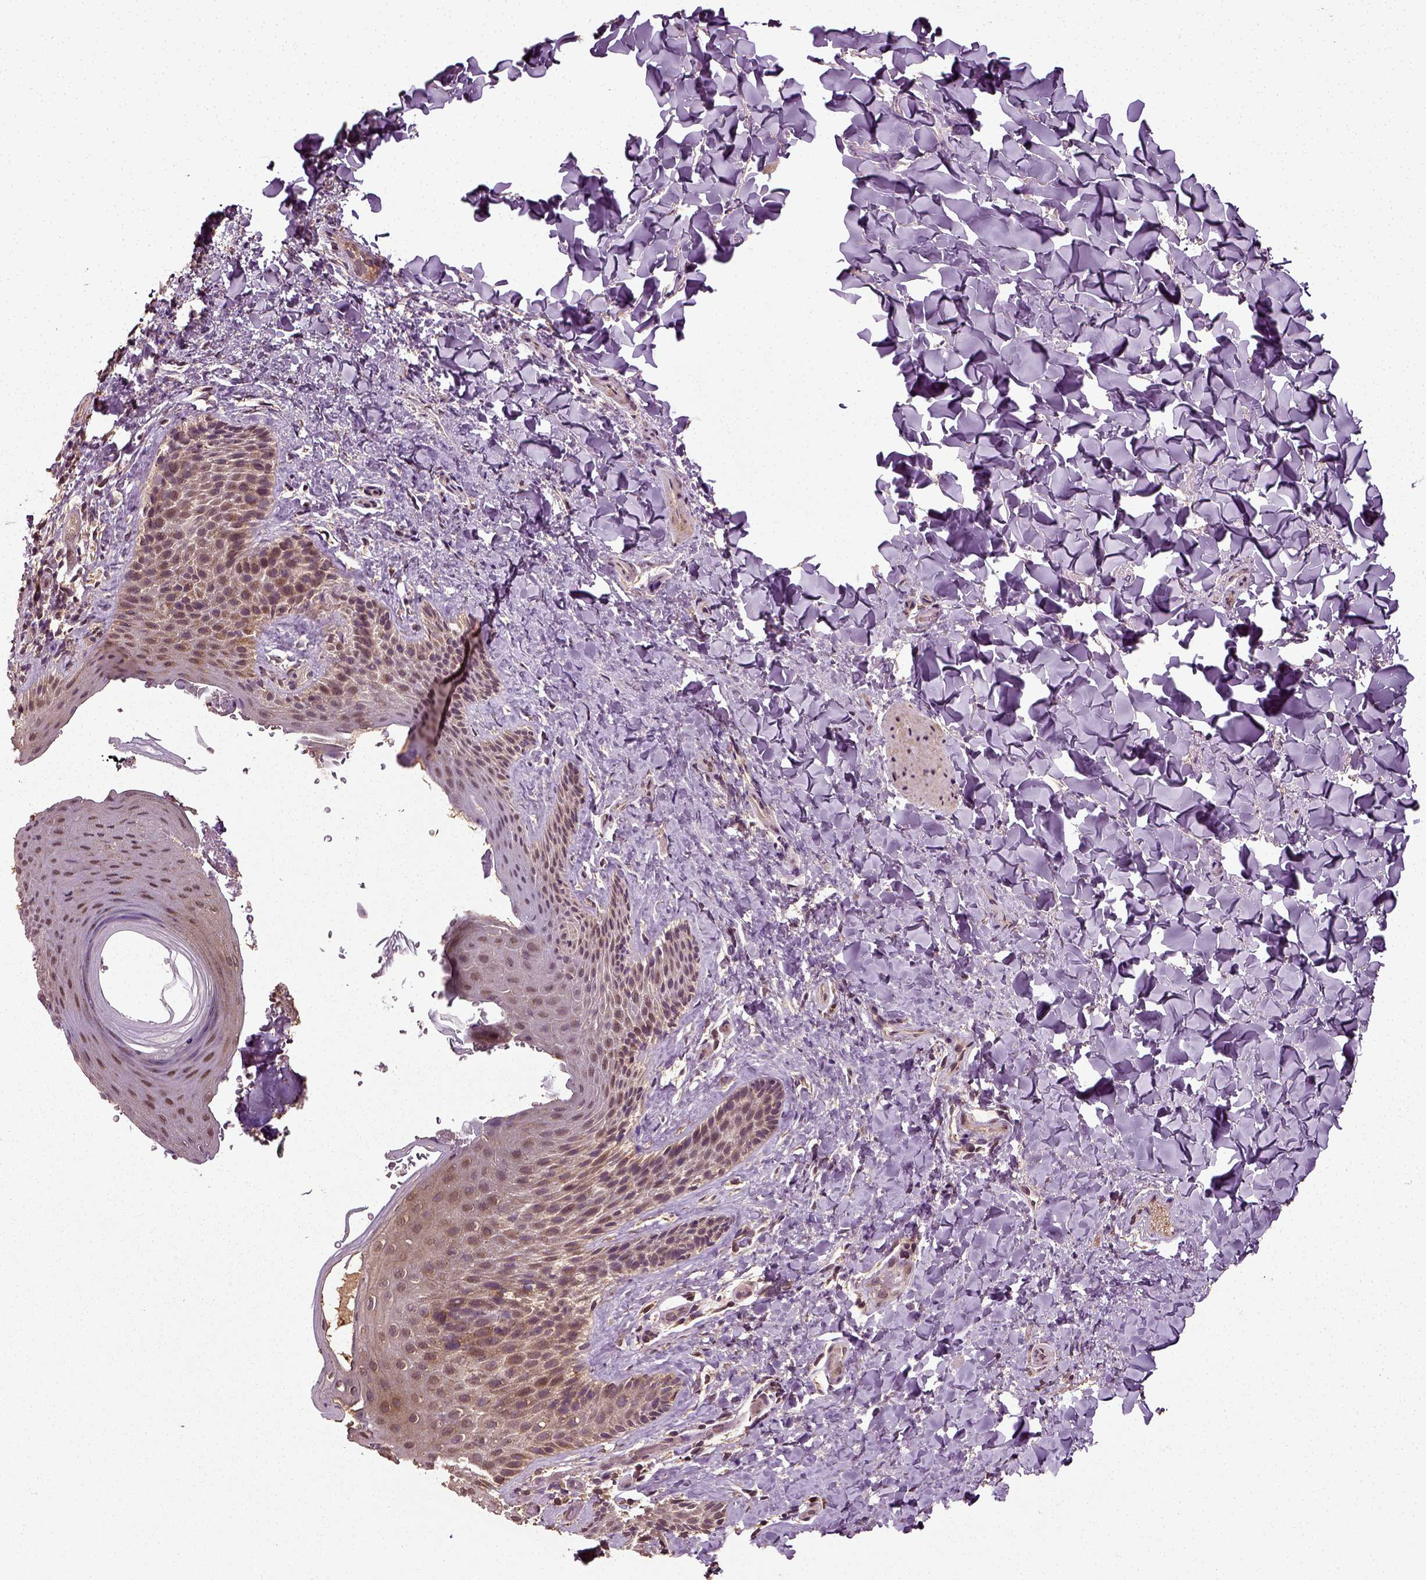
{"staining": {"intensity": "moderate", "quantity": ">75%", "location": "cytoplasmic/membranous"}, "tissue": "skin", "cell_type": "Epidermal cells", "image_type": "normal", "snomed": [{"axis": "morphology", "description": "Normal tissue, NOS"}, {"axis": "topography", "description": "Anal"}], "caption": "A histopathology image showing moderate cytoplasmic/membranous staining in approximately >75% of epidermal cells in unremarkable skin, as visualized by brown immunohistochemical staining.", "gene": "ERV3", "patient": {"sex": "male", "age": 36}}